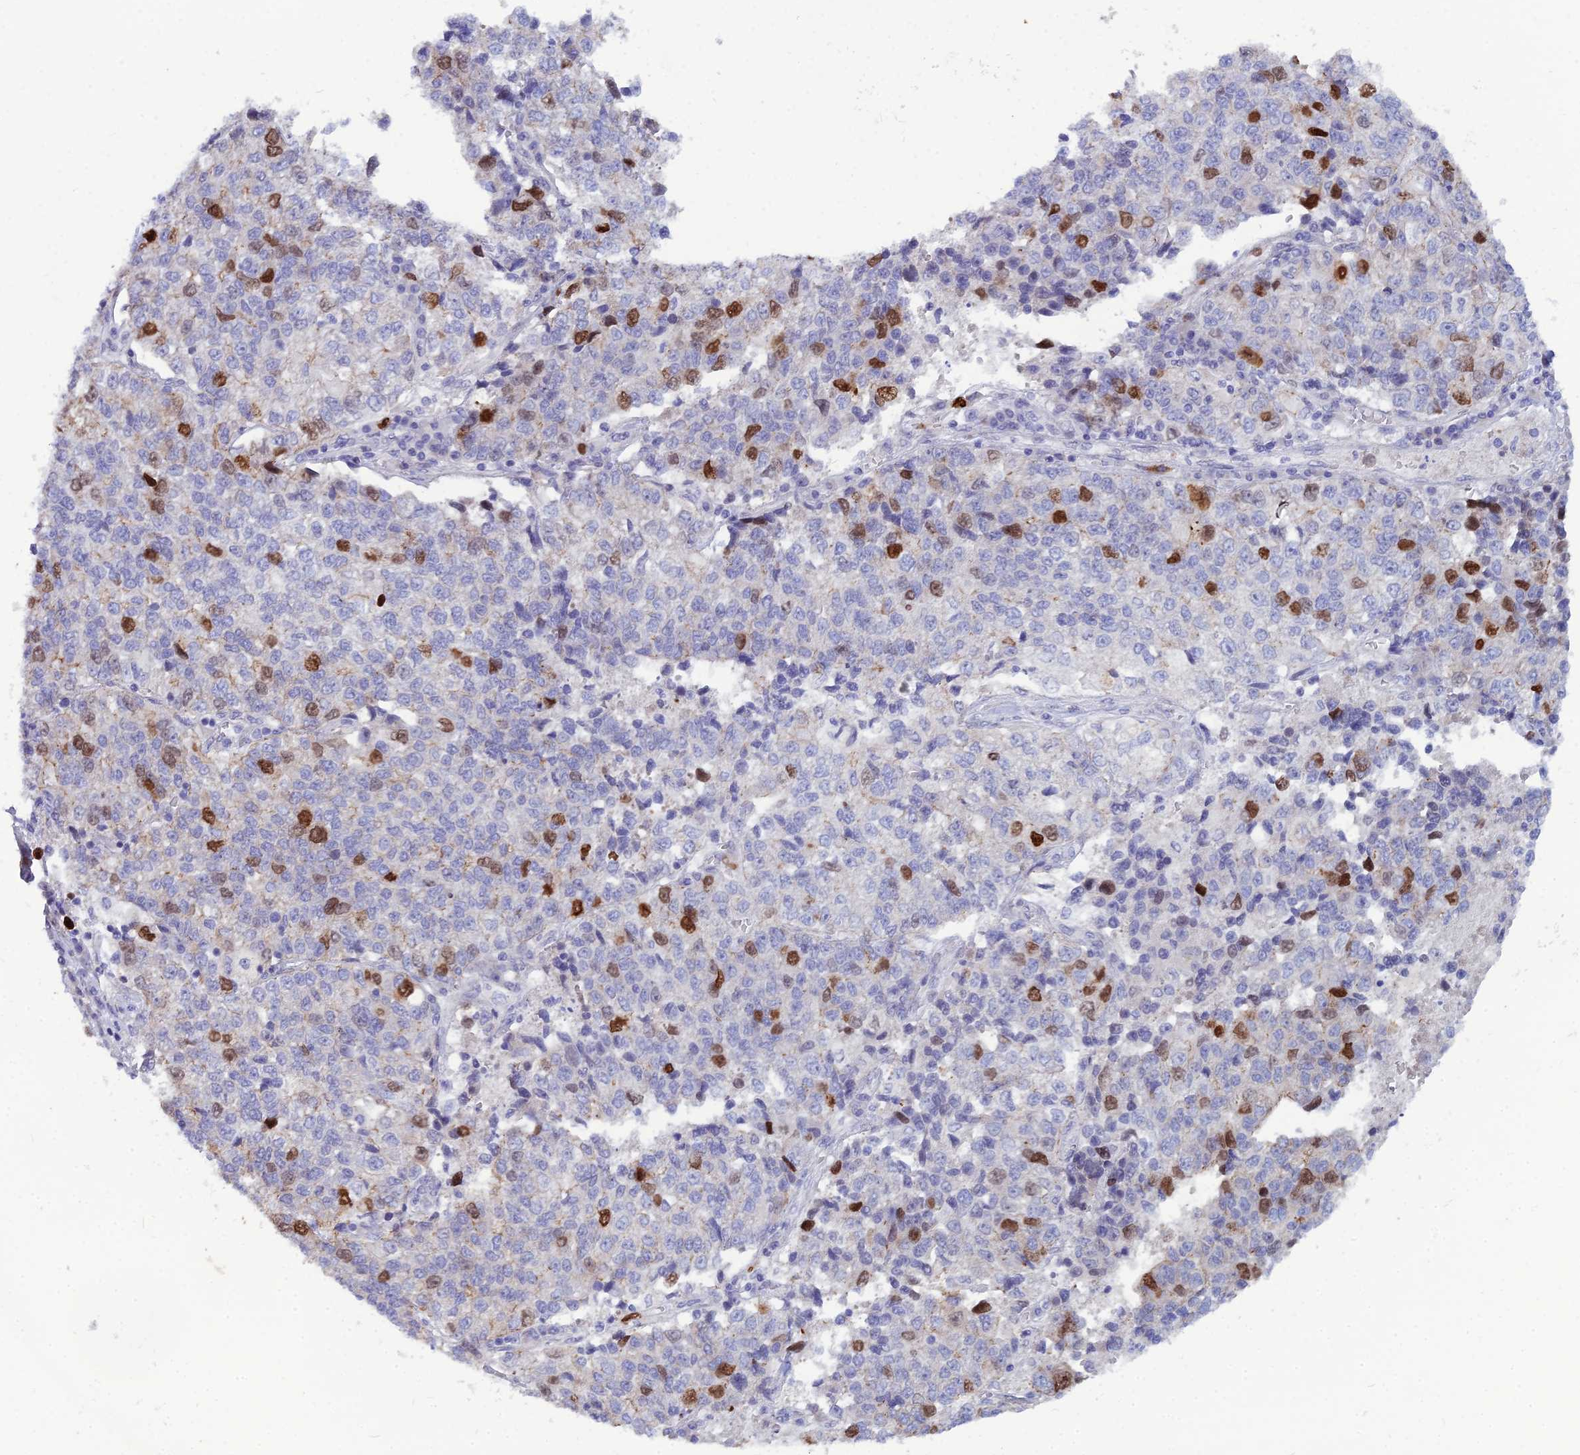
{"staining": {"intensity": "strong", "quantity": "<25%", "location": "nuclear"}, "tissue": "lung cancer", "cell_type": "Tumor cells", "image_type": "cancer", "snomed": [{"axis": "morphology", "description": "Adenocarcinoma, NOS"}, {"axis": "topography", "description": "Lung"}], "caption": "Immunohistochemistry (IHC) micrograph of lung cancer stained for a protein (brown), which displays medium levels of strong nuclear staining in approximately <25% of tumor cells.", "gene": "NUSAP1", "patient": {"sex": "male", "age": 49}}